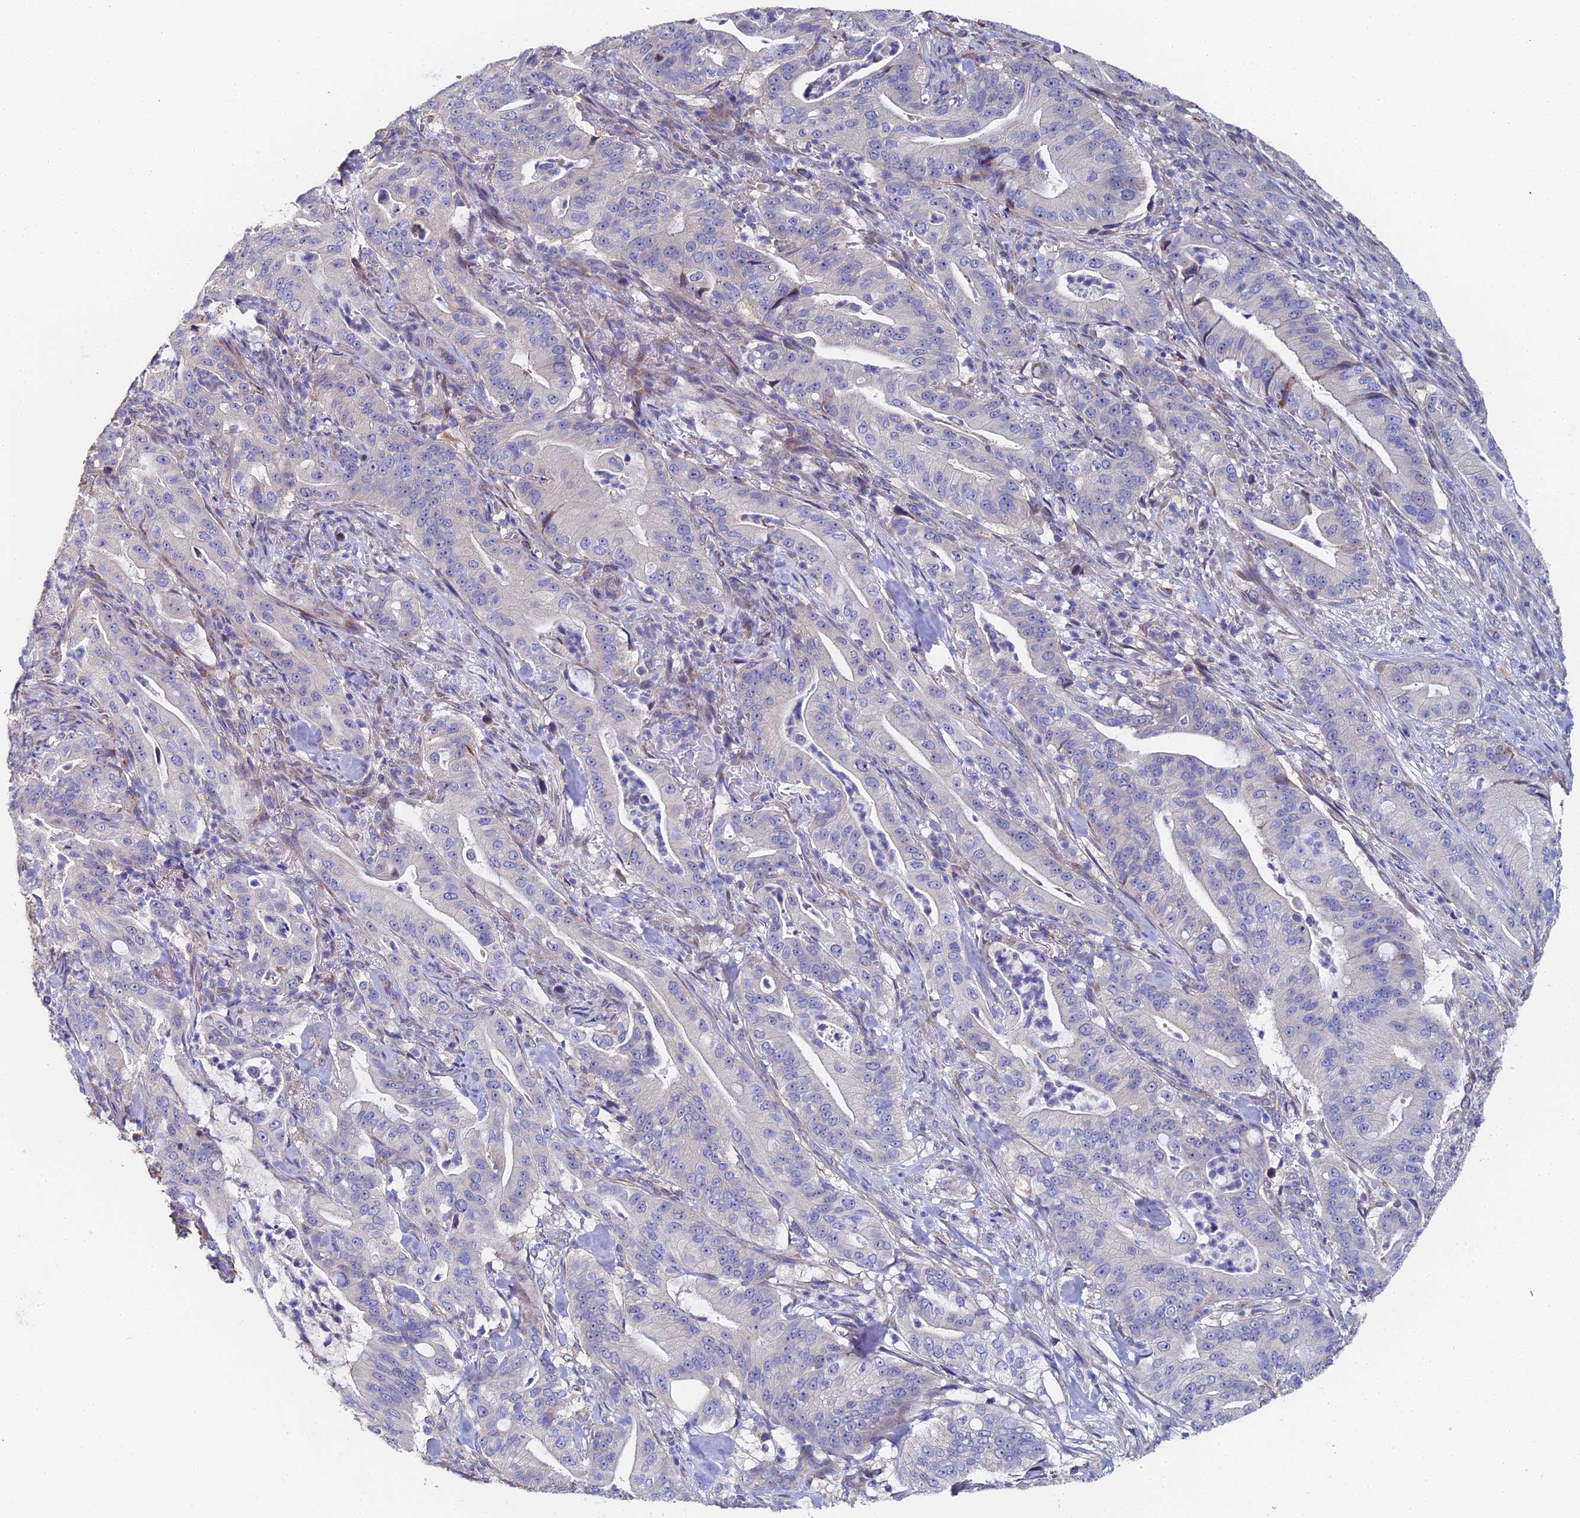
{"staining": {"intensity": "negative", "quantity": "none", "location": "none"}, "tissue": "pancreatic cancer", "cell_type": "Tumor cells", "image_type": "cancer", "snomed": [{"axis": "morphology", "description": "Adenocarcinoma, NOS"}, {"axis": "topography", "description": "Pancreas"}], "caption": "The micrograph demonstrates no significant staining in tumor cells of pancreatic adenocarcinoma. The staining was performed using DAB (3,3'-diaminobenzidine) to visualize the protein expression in brown, while the nuclei were stained in blue with hematoxylin (Magnification: 20x).", "gene": "ENSG00000268674", "patient": {"sex": "male", "age": 71}}